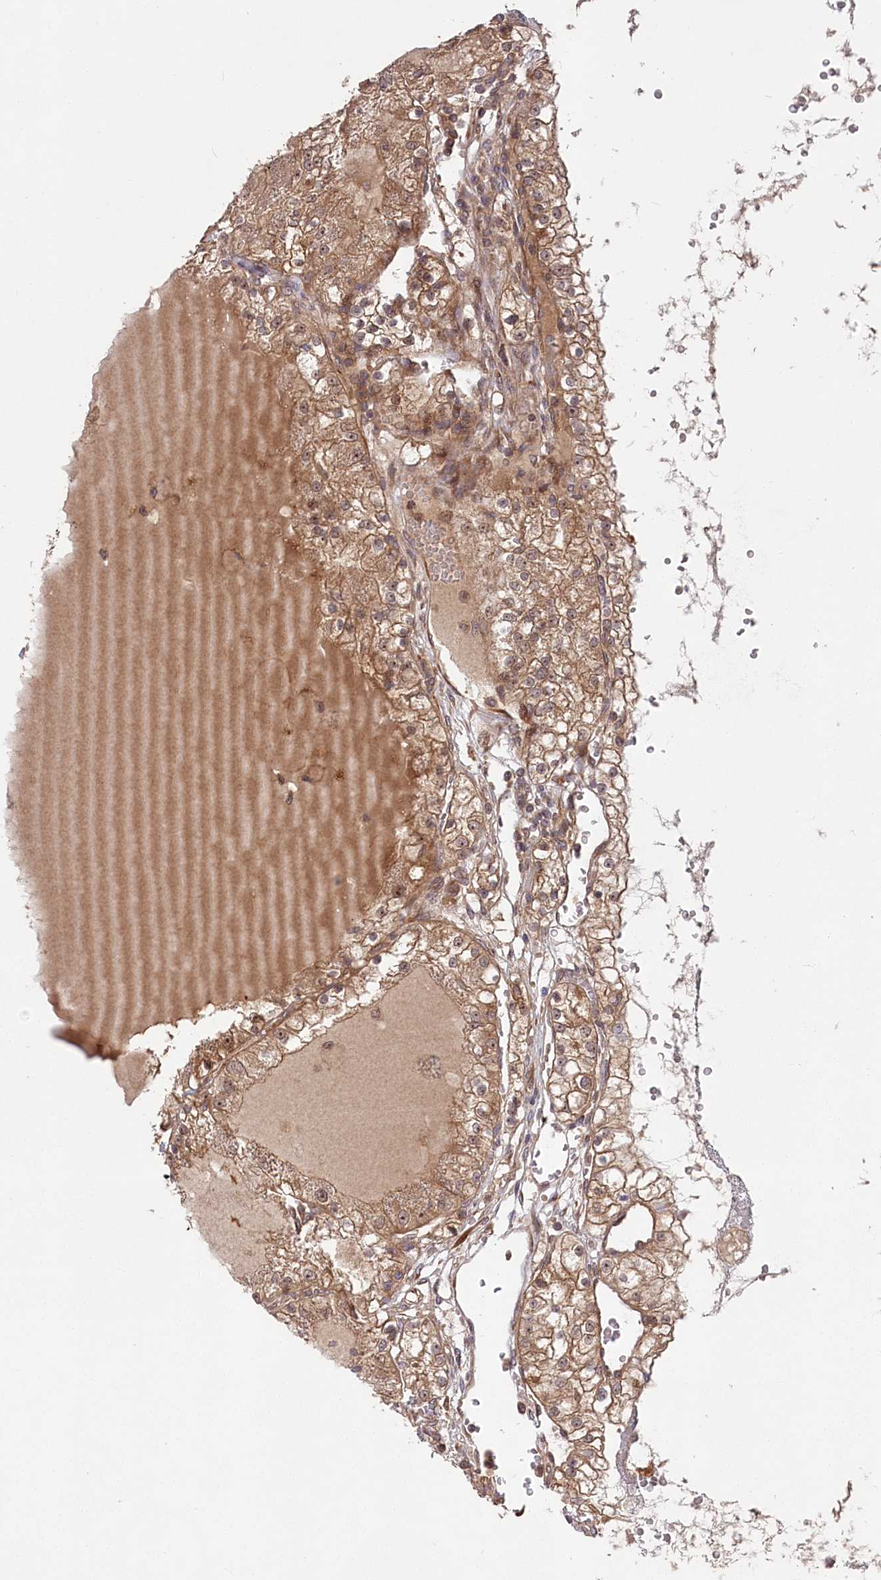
{"staining": {"intensity": "moderate", "quantity": ">75%", "location": "cytoplasmic/membranous"}, "tissue": "renal cancer", "cell_type": "Tumor cells", "image_type": "cancer", "snomed": [{"axis": "morphology", "description": "Normal tissue, NOS"}, {"axis": "morphology", "description": "Adenocarcinoma, NOS"}, {"axis": "topography", "description": "Kidney"}], "caption": "Renal cancer (adenocarcinoma) stained with DAB (3,3'-diaminobenzidine) IHC exhibits medium levels of moderate cytoplasmic/membranous positivity in about >75% of tumor cells.", "gene": "TBCA", "patient": {"sex": "male", "age": 68}}